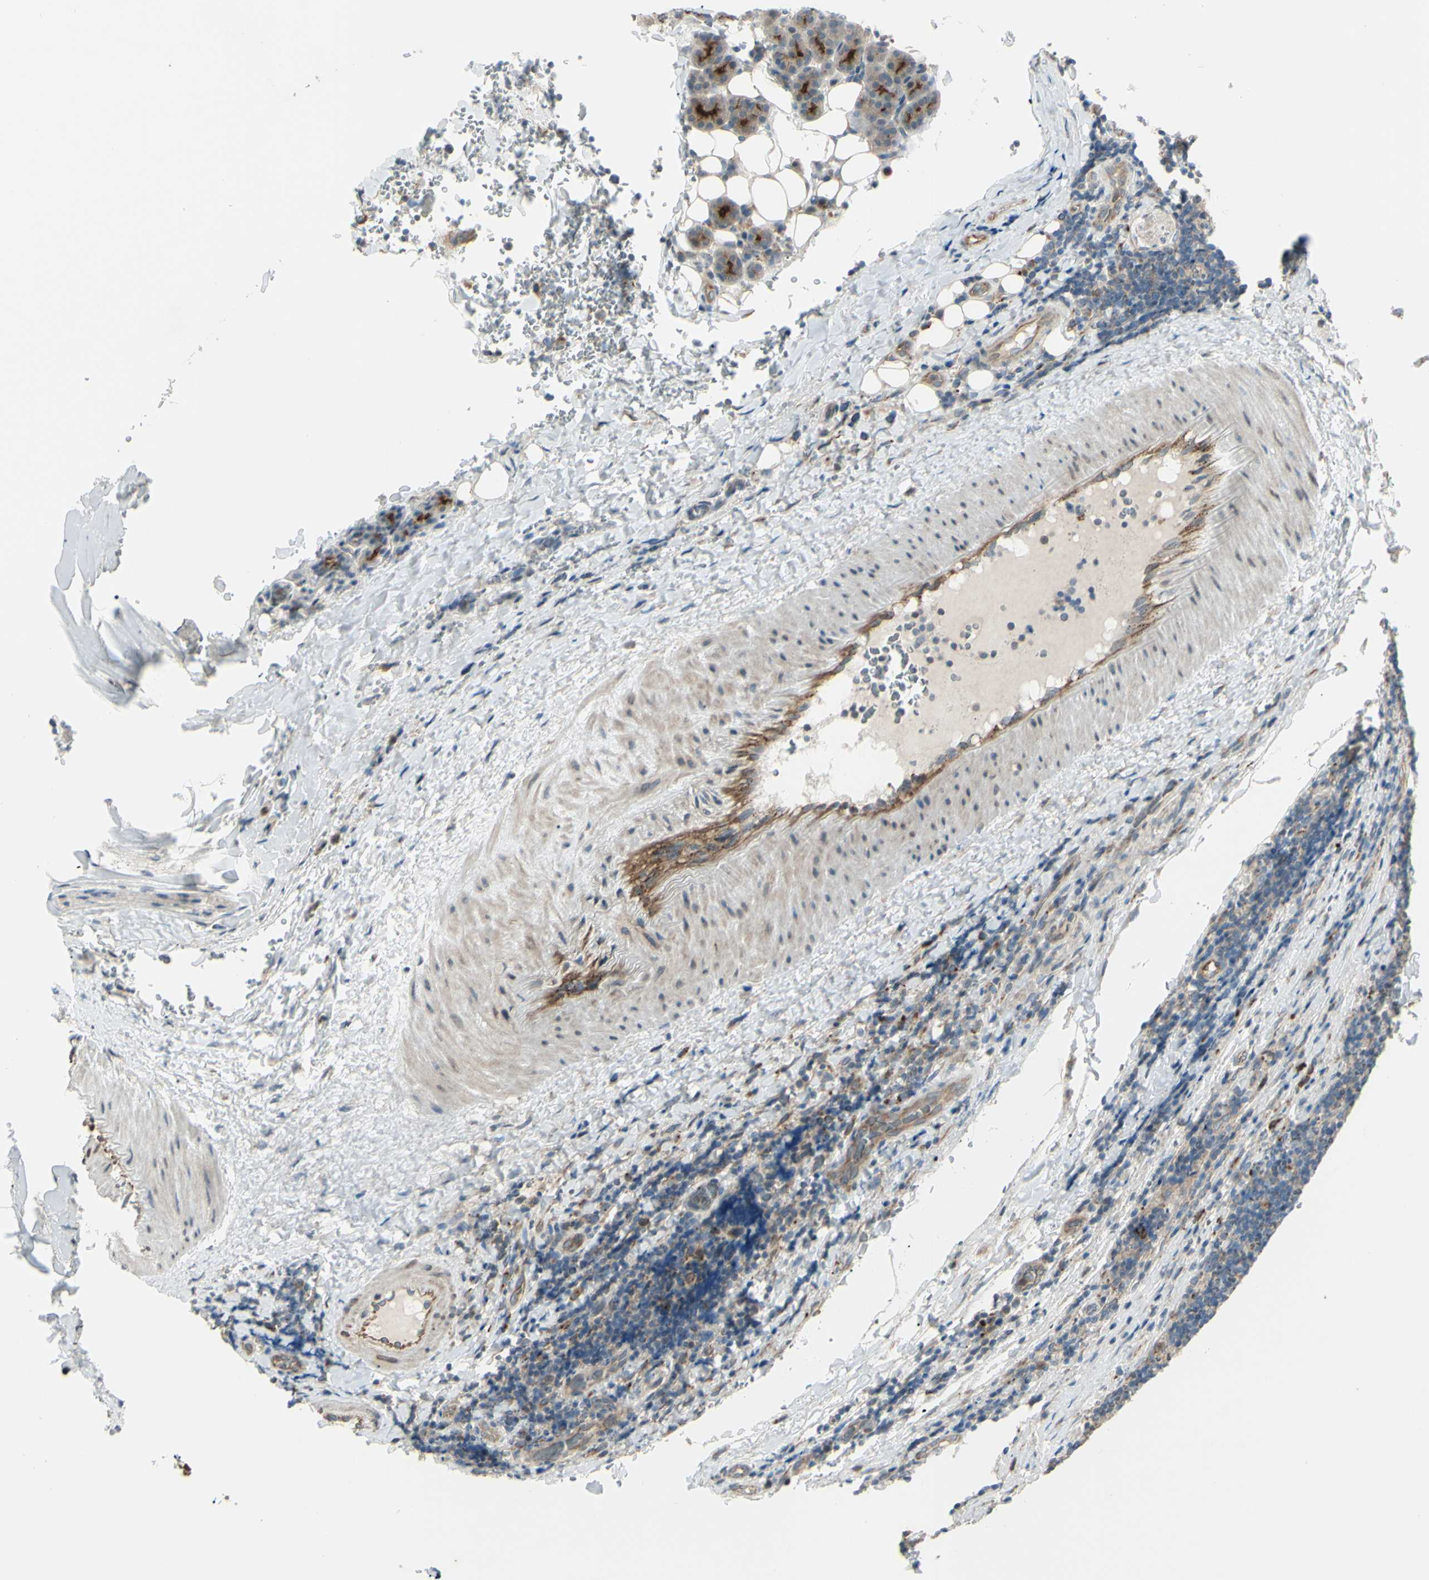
{"staining": {"intensity": "strong", "quantity": "<25%", "location": "cytoplasmic/membranous"}, "tissue": "lymph node", "cell_type": "Germinal center cells", "image_type": "normal", "snomed": [{"axis": "morphology", "description": "Normal tissue, NOS"}, {"axis": "topography", "description": "Lymph node"}, {"axis": "topography", "description": "Salivary gland"}], "caption": "Protein analysis of unremarkable lymph node displays strong cytoplasmic/membranous expression in about <25% of germinal center cells.", "gene": "LMTK2", "patient": {"sex": "male", "age": 8}}